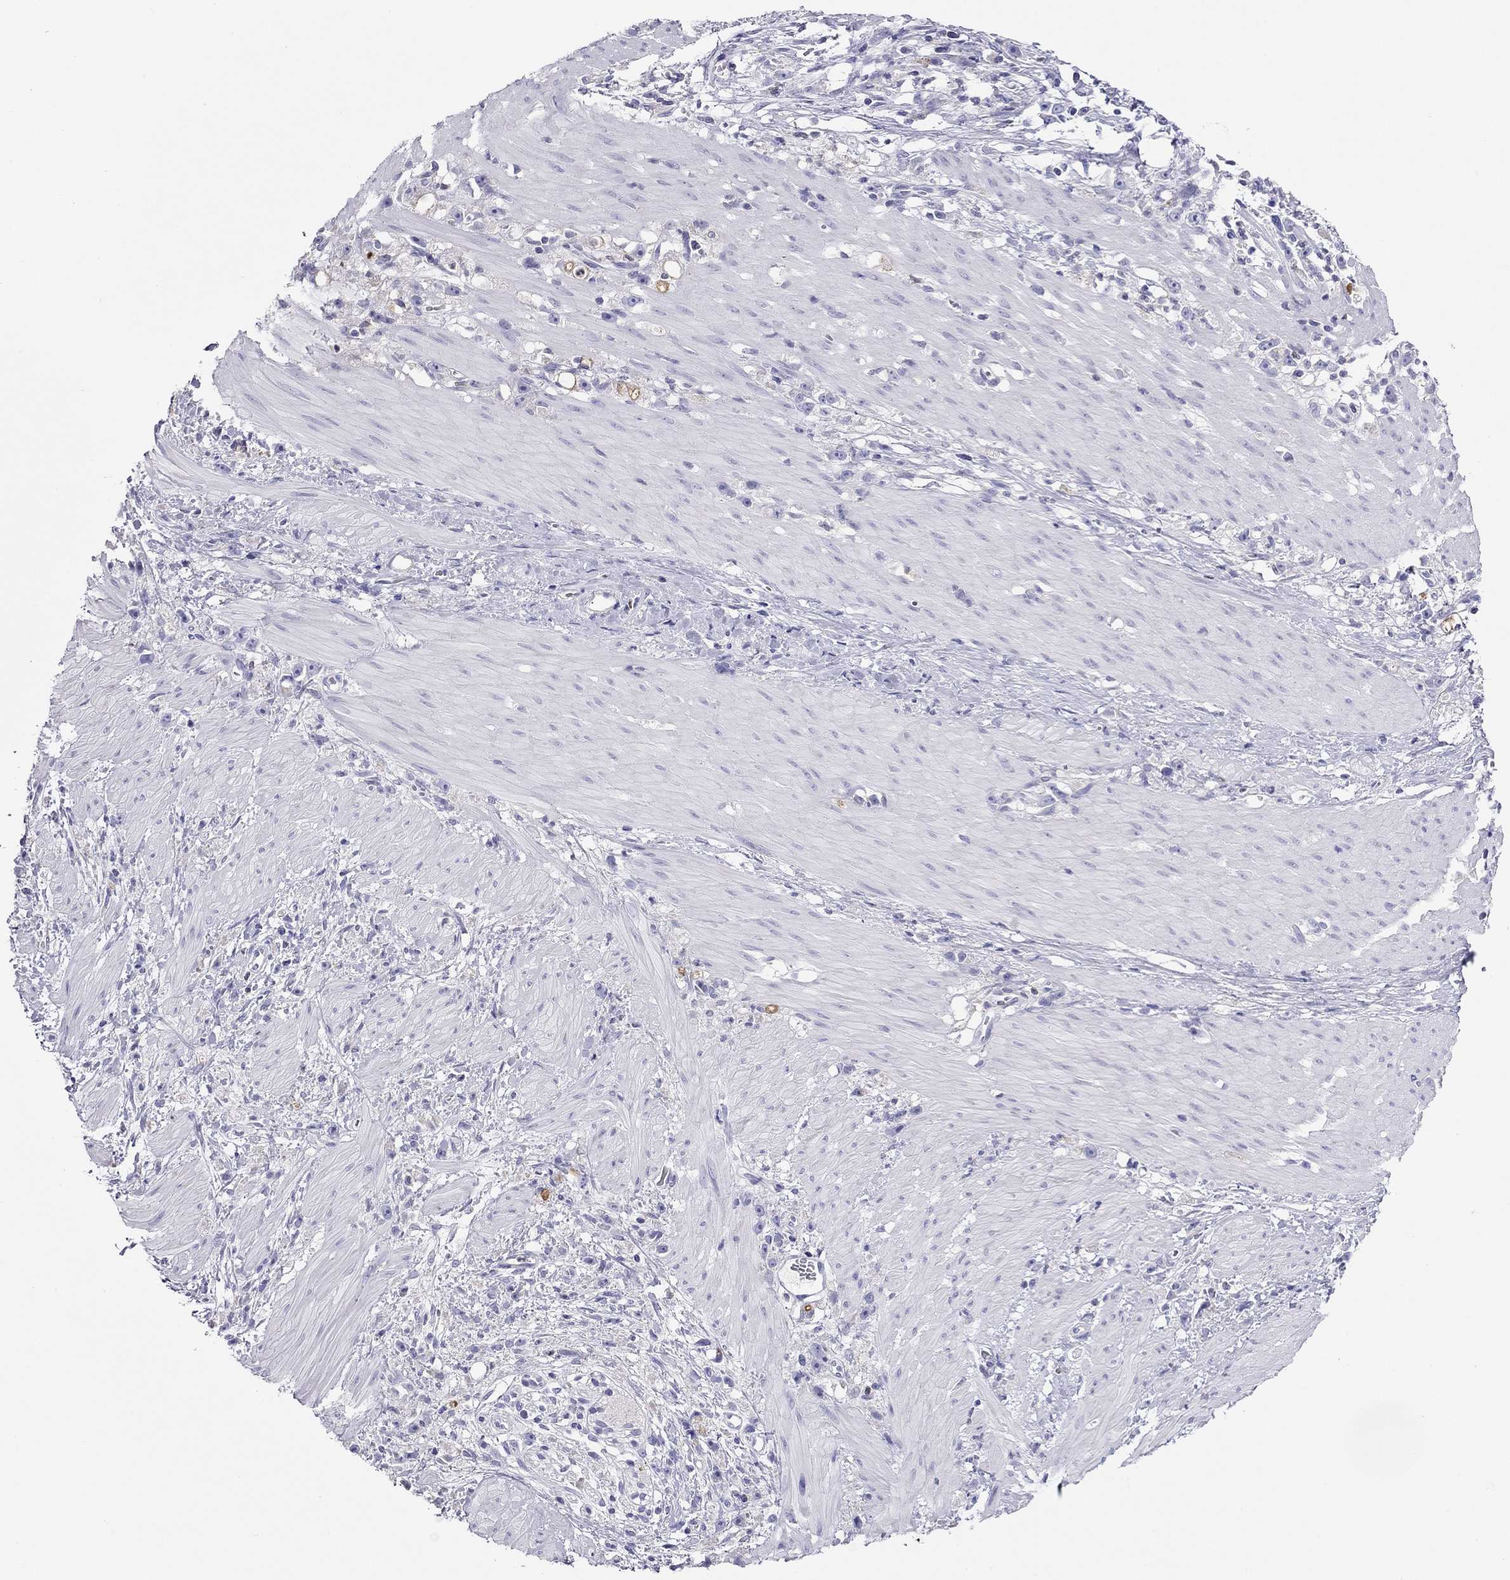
{"staining": {"intensity": "negative", "quantity": "none", "location": "none"}, "tissue": "stomach cancer", "cell_type": "Tumor cells", "image_type": "cancer", "snomed": [{"axis": "morphology", "description": "Adenocarcinoma, NOS"}, {"axis": "topography", "description": "Stomach"}], "caption": "There is no significant positivity in tumor cells of stomach cancer (adenocarcinoma).", "gene": "SLC46A2", "patient": {"sex": "female", "age": 59}}